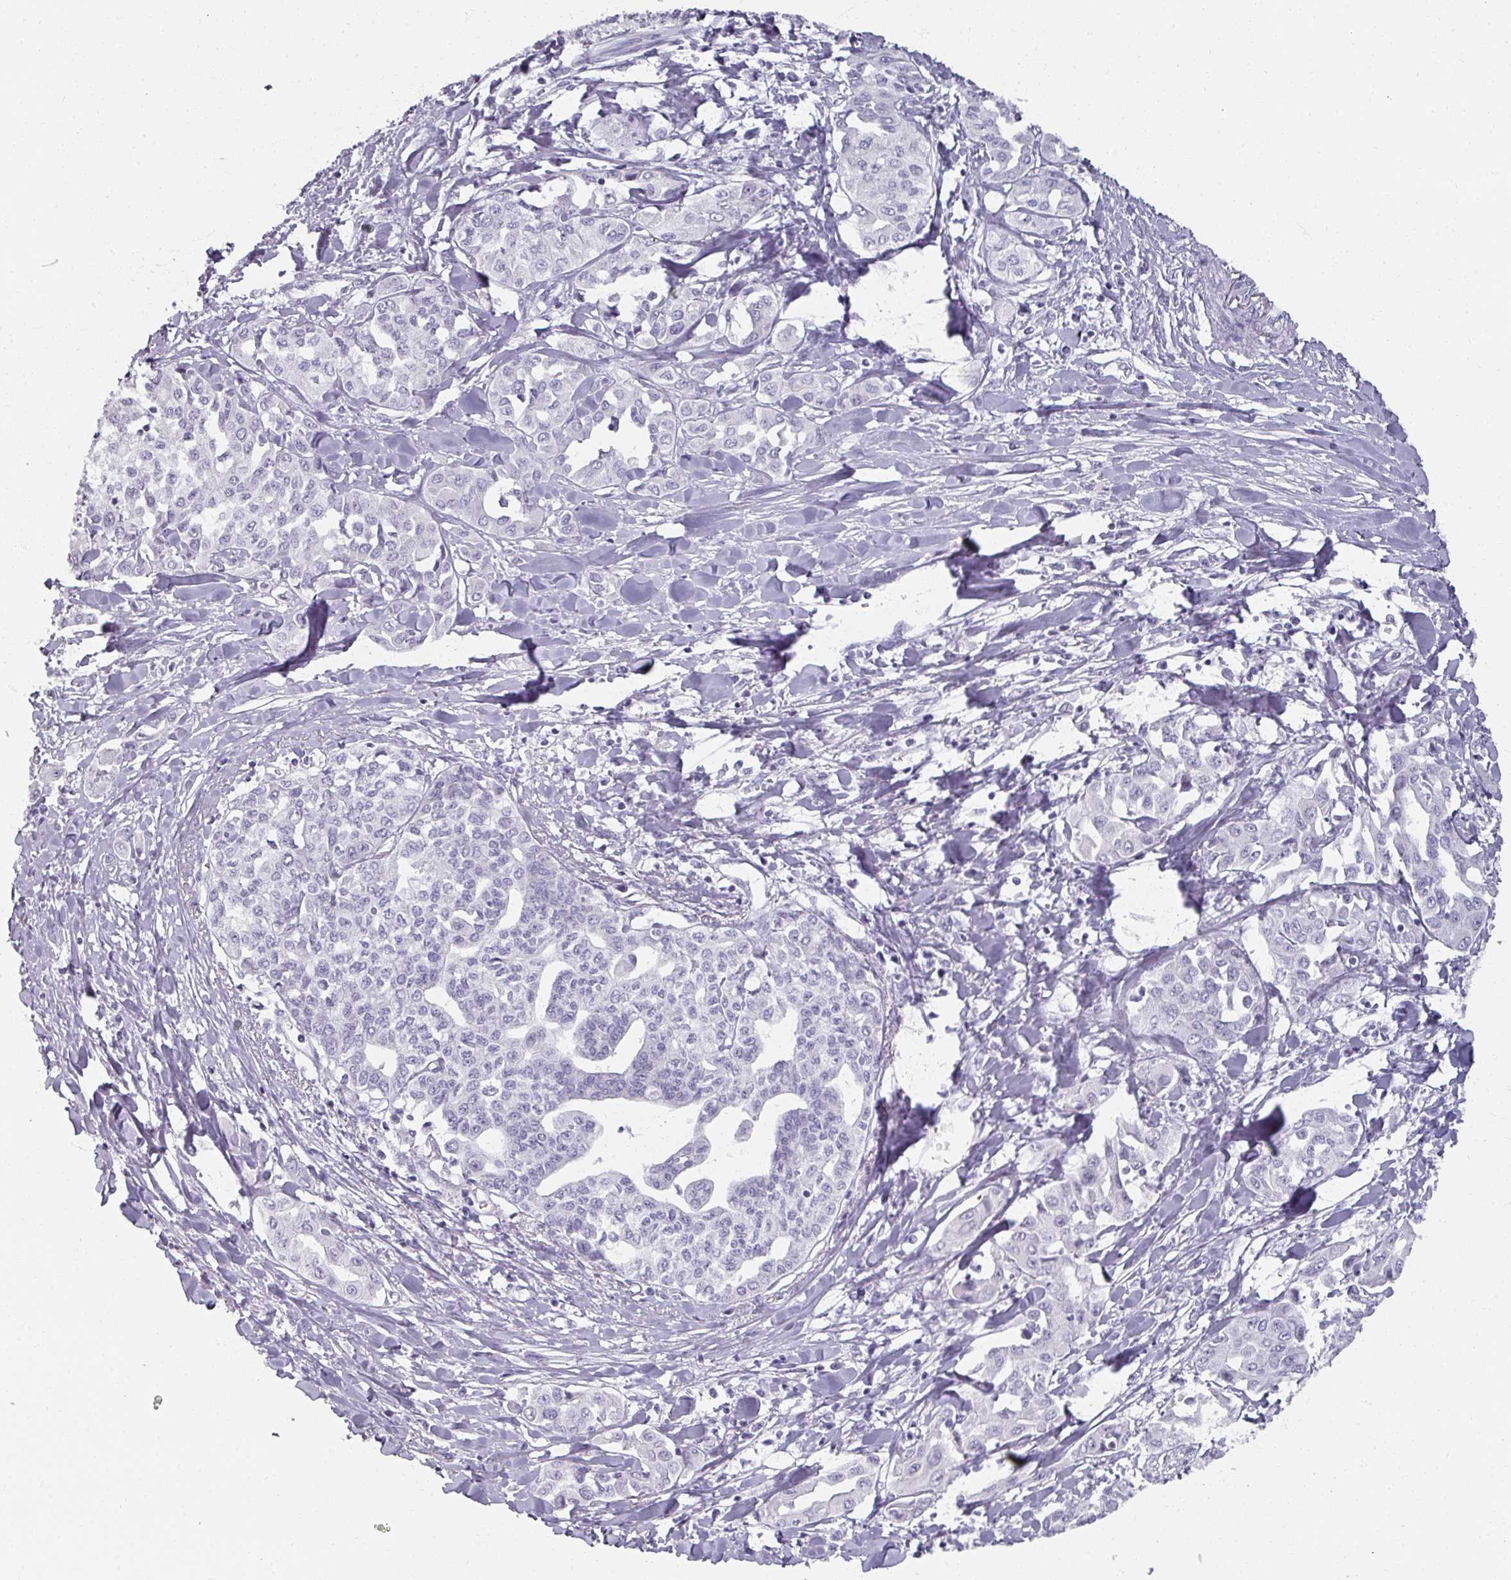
{"staining": {"intensity": "negative", "quantity": "none", "location": "none"}, "tissue": "liver cancer", "cell_type": "Tumor cells", "image_type": "cancer", "snomed": [{"axis": "morphology", "description": "Cholangiocarcinoma"}, {"axis": "topography", "description": "Liver"}], "caption": "Immunohistochemistry image of human liver cancer (cholangiocarcinoma) stained for a protein (brown), which shows no staining in tumor cells.", "gene": "REG3G", "patient": {"sex": "female", "age": 77}}